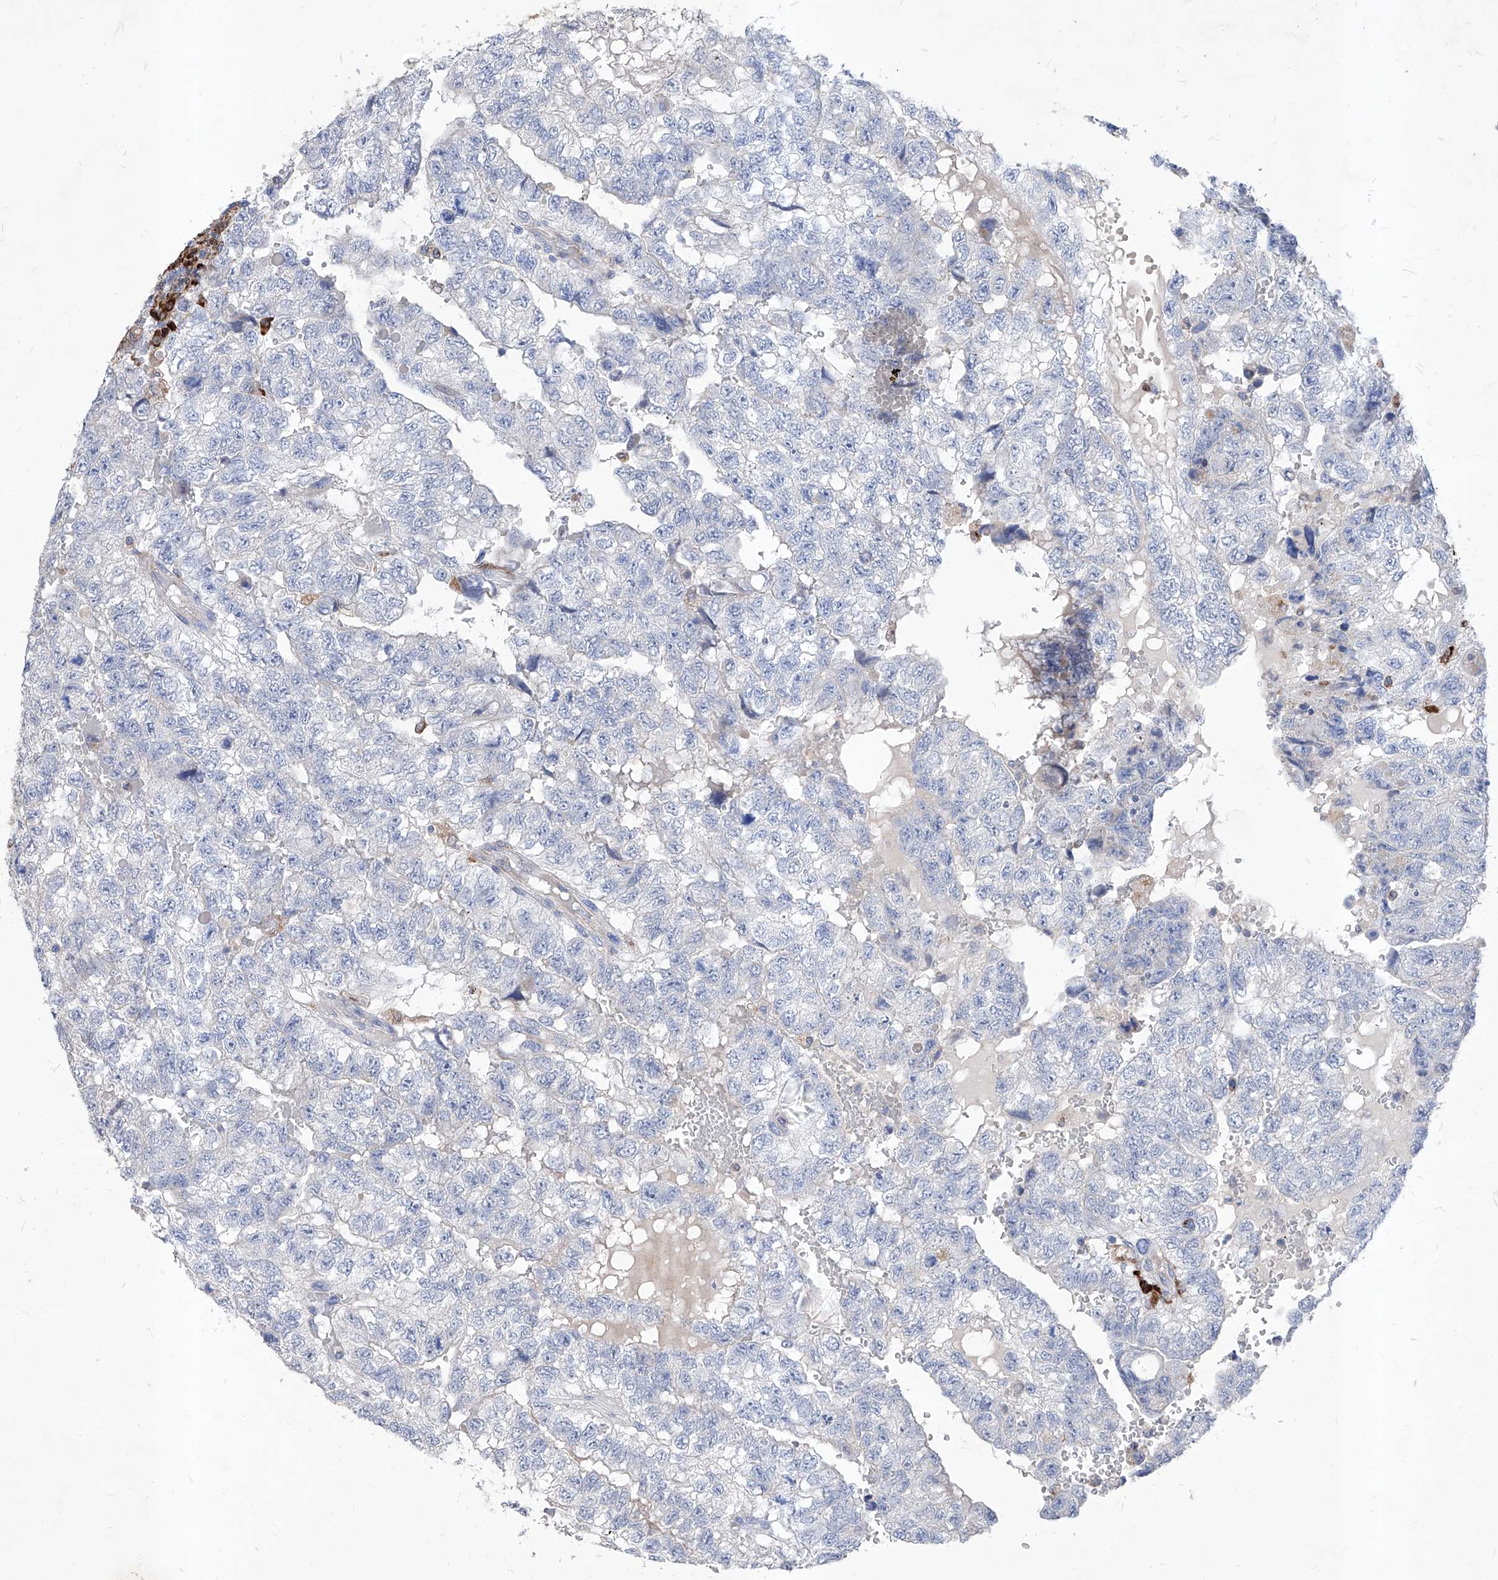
{"staining": {"intensity": "negative", "quantity": "none", "location": "none"}, "tissue": "testis cancer", "cell_type": "Tumor cells", "image_type": "cancer", "snomed": [{"axis": "morphology", "description": "Carcinoma, Embryonal, NOS"}, {"axis": "topography", "description": "Testis"}], "caption": "Testis embryonal carcinoma stained for a protein using IHC shows no staining tumor cells.", "gene": "UBOX5", "patient": {"sex": "male", "age": 36}}